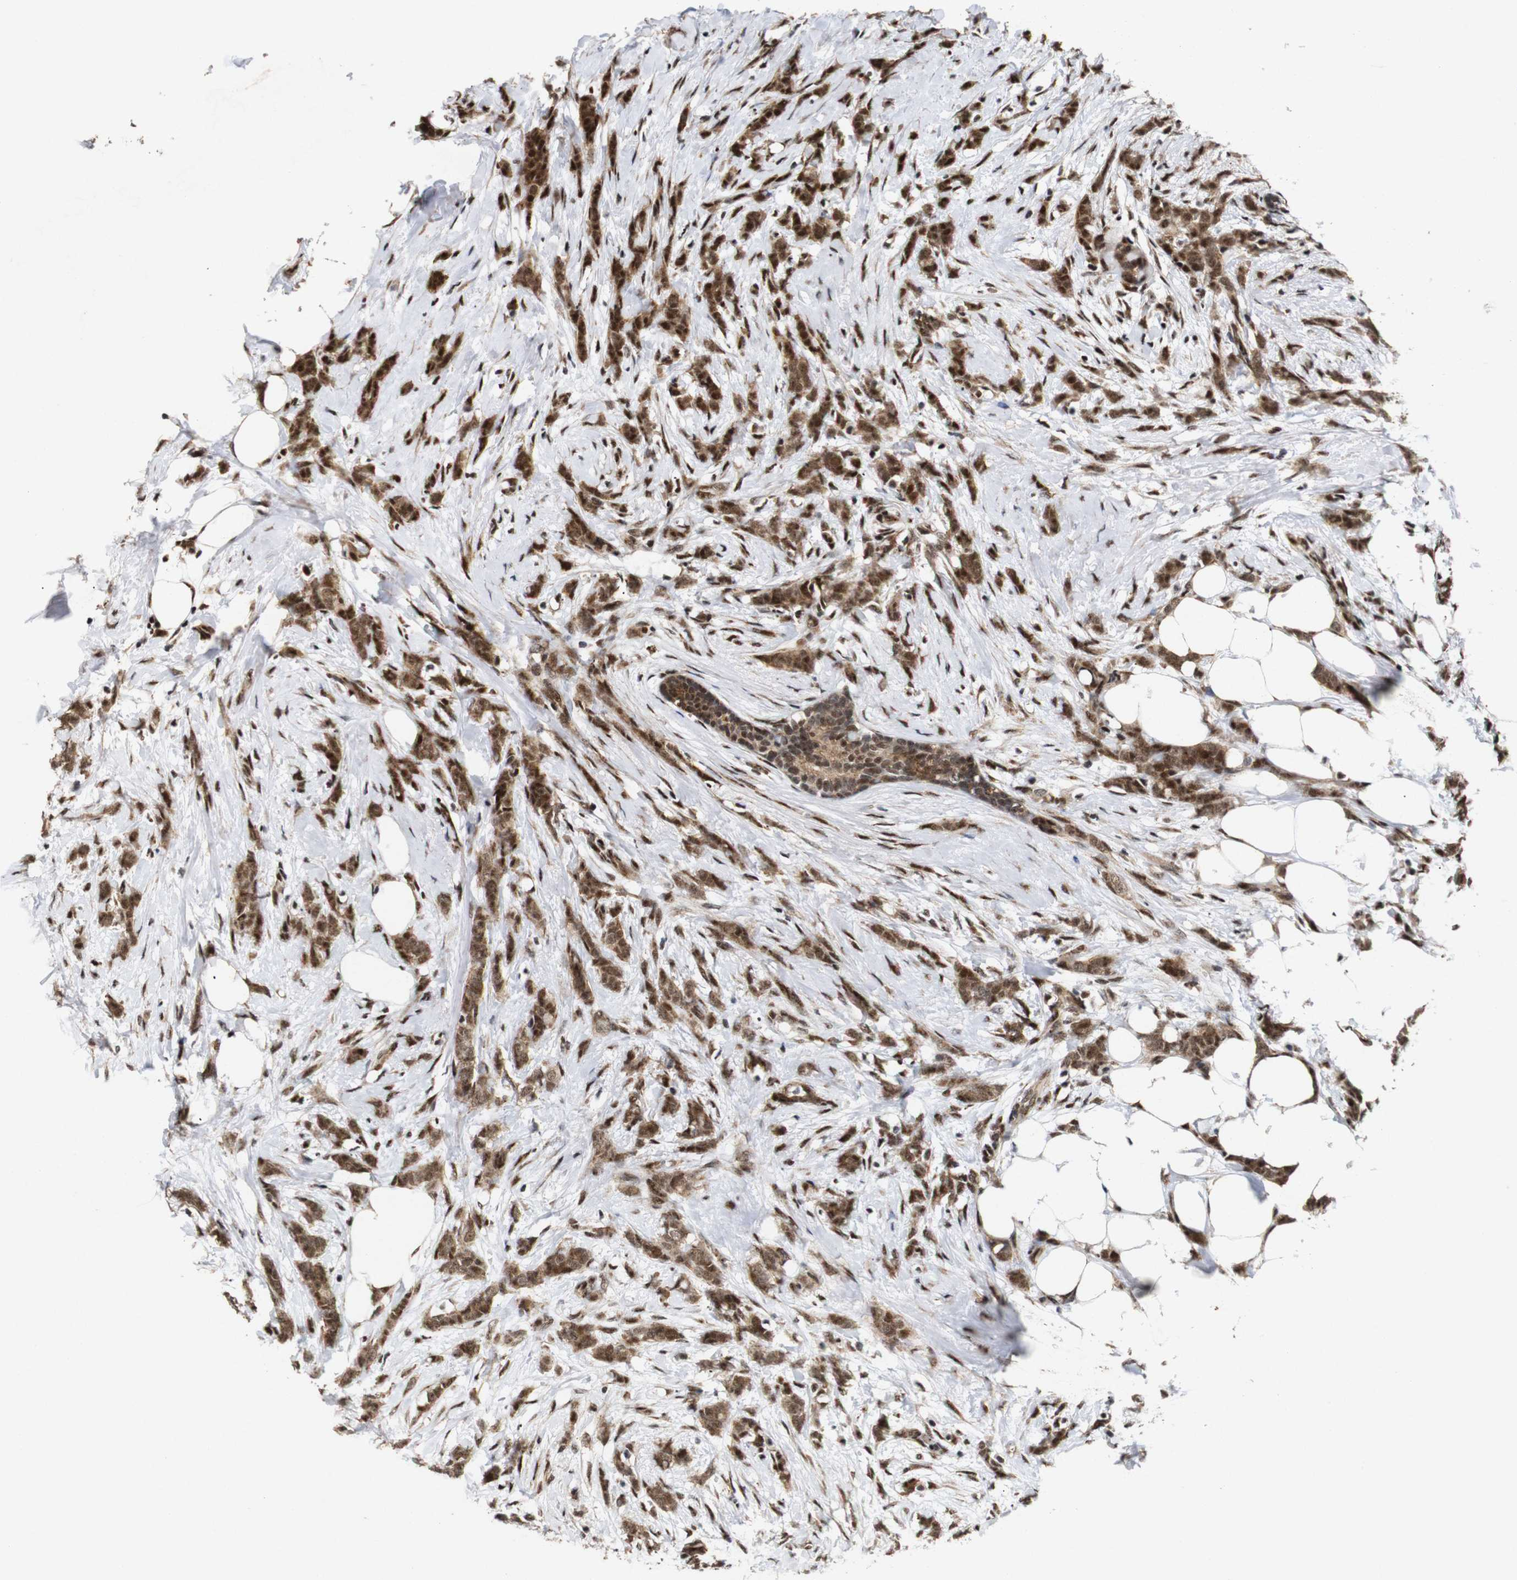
{"staining": {"intensity": "moderate", "quantity": ">75%", "location": "cytoplasmic/membranous,nuclear"}, "tissue": "breast cancer", "cell_type": "Tumor cells", "image_type": "cancer", "snomed": [{"axis": "morphology", "description": "Lobular carcinoma, in situ"}, {"axis": "morphology", "description": "Lobular carcinoma"}, {"axis": "topography", "description": "Breast"}], "caption": "IHC of human breast cancer (lobular carcinoma) shows medium levels of moderate cytoplasmic/membranous and nuclear staining in approximately >75% of tumor cells.", "gene": "PYM1", "patient": {"sex": "female", "age": 41}}